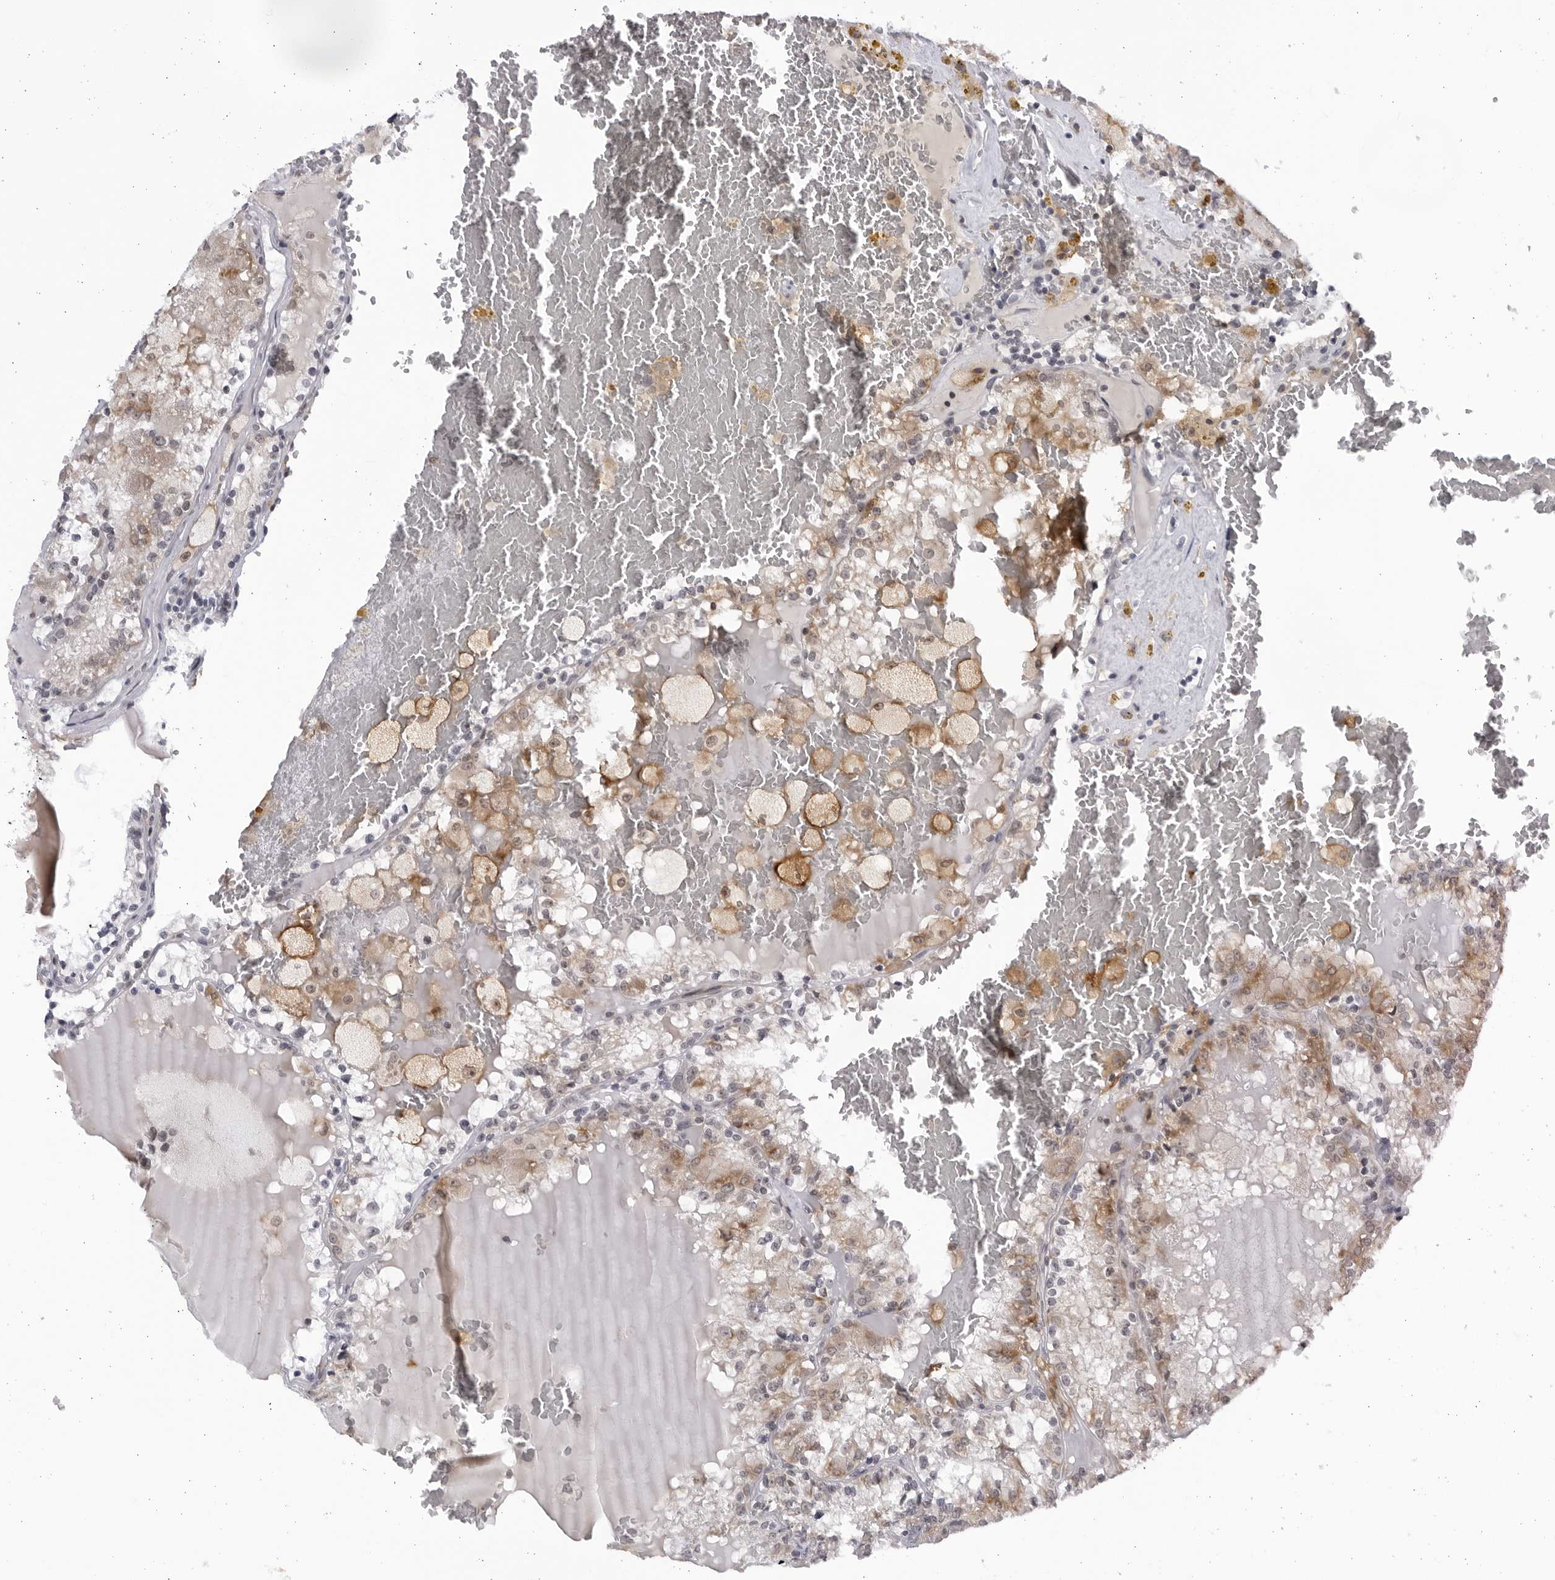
{"staining": {"intensity": "moderate", "quantity": ">75%", "location": "cytoplasmic/membranous"}, "tissue": "renal cancer", "cell_type": "Tumor cells", "image_type": "cancer", "snomed": [{"axis": "morphology", "description": "Adenocarcinoma, NOS"}, {"axis": "topography", "description": "Kidney"}], "caption": "IHC staining of renal cancer, which shows medium levels of moderate cytoplasmic/membranous expression in approximately >75% of tumor cells indicating moderate cytoplasmic/membranous protein positivity. The staining was performed using DAB (brown) for protein detection and nuclei were counterstained in hematoxylin (blue).", "gene": "SLC25A22", "patient": {"sex": "female", "age": 56}}